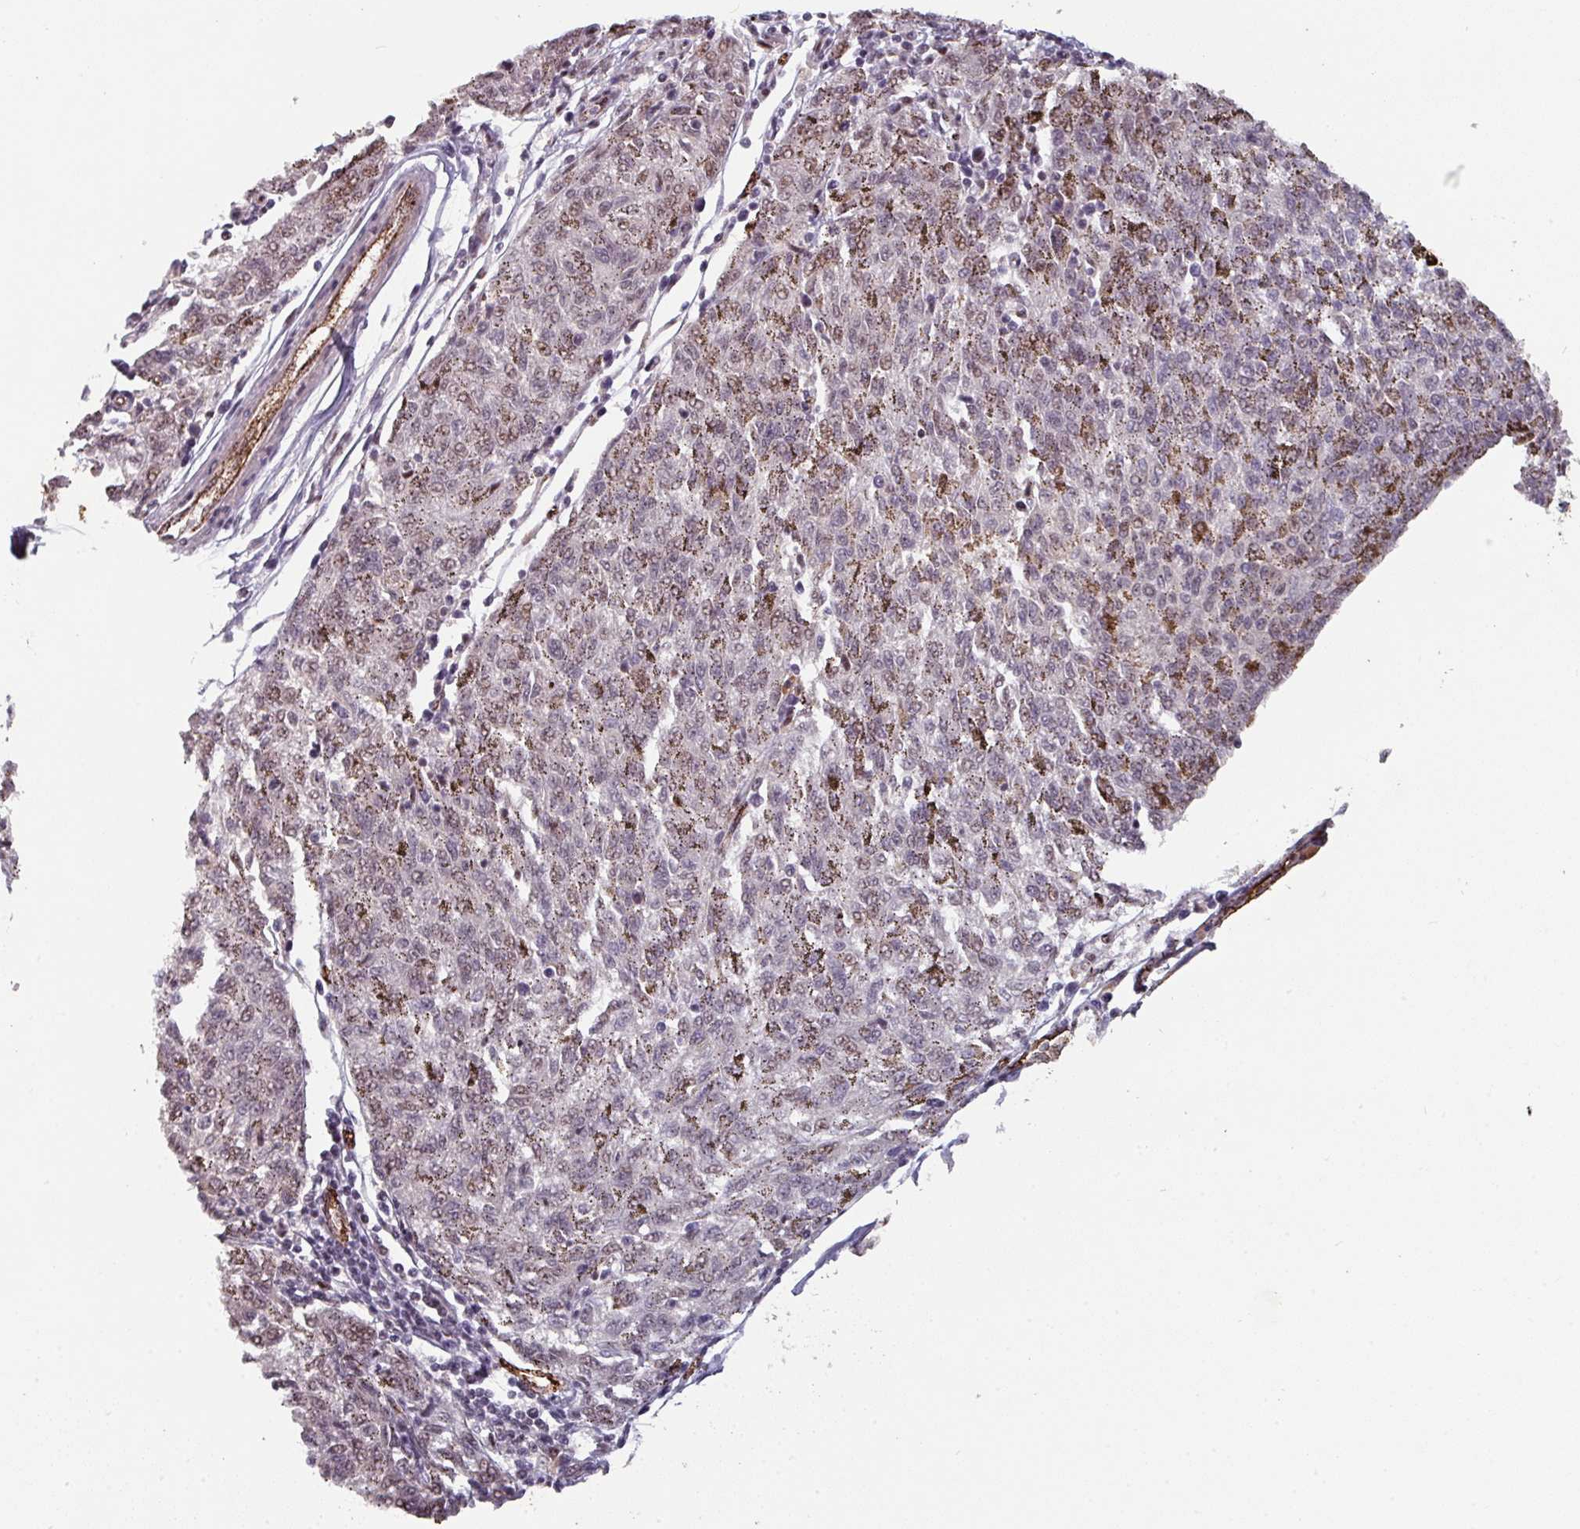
{"staining": {"intensity": "moderate", "quantity": "25%-75%", "location": "nuclear"}, "tissue": "melanoma", "cell_type": "Tumor cells", "image_type": "cancer", "snomed": [{"axis": "morphology", "description": "Malignant melanoma, NOS"}, {"axis": "topography", "description": "Skin"}], "caption": "Human malignant melanoma stained with a brown dye demonstrates moderate nuclear positive staining in about 25%-75% of tumor cells.", "gene": "SIDT2", "patient": {"sex": "female", "age": 72}}